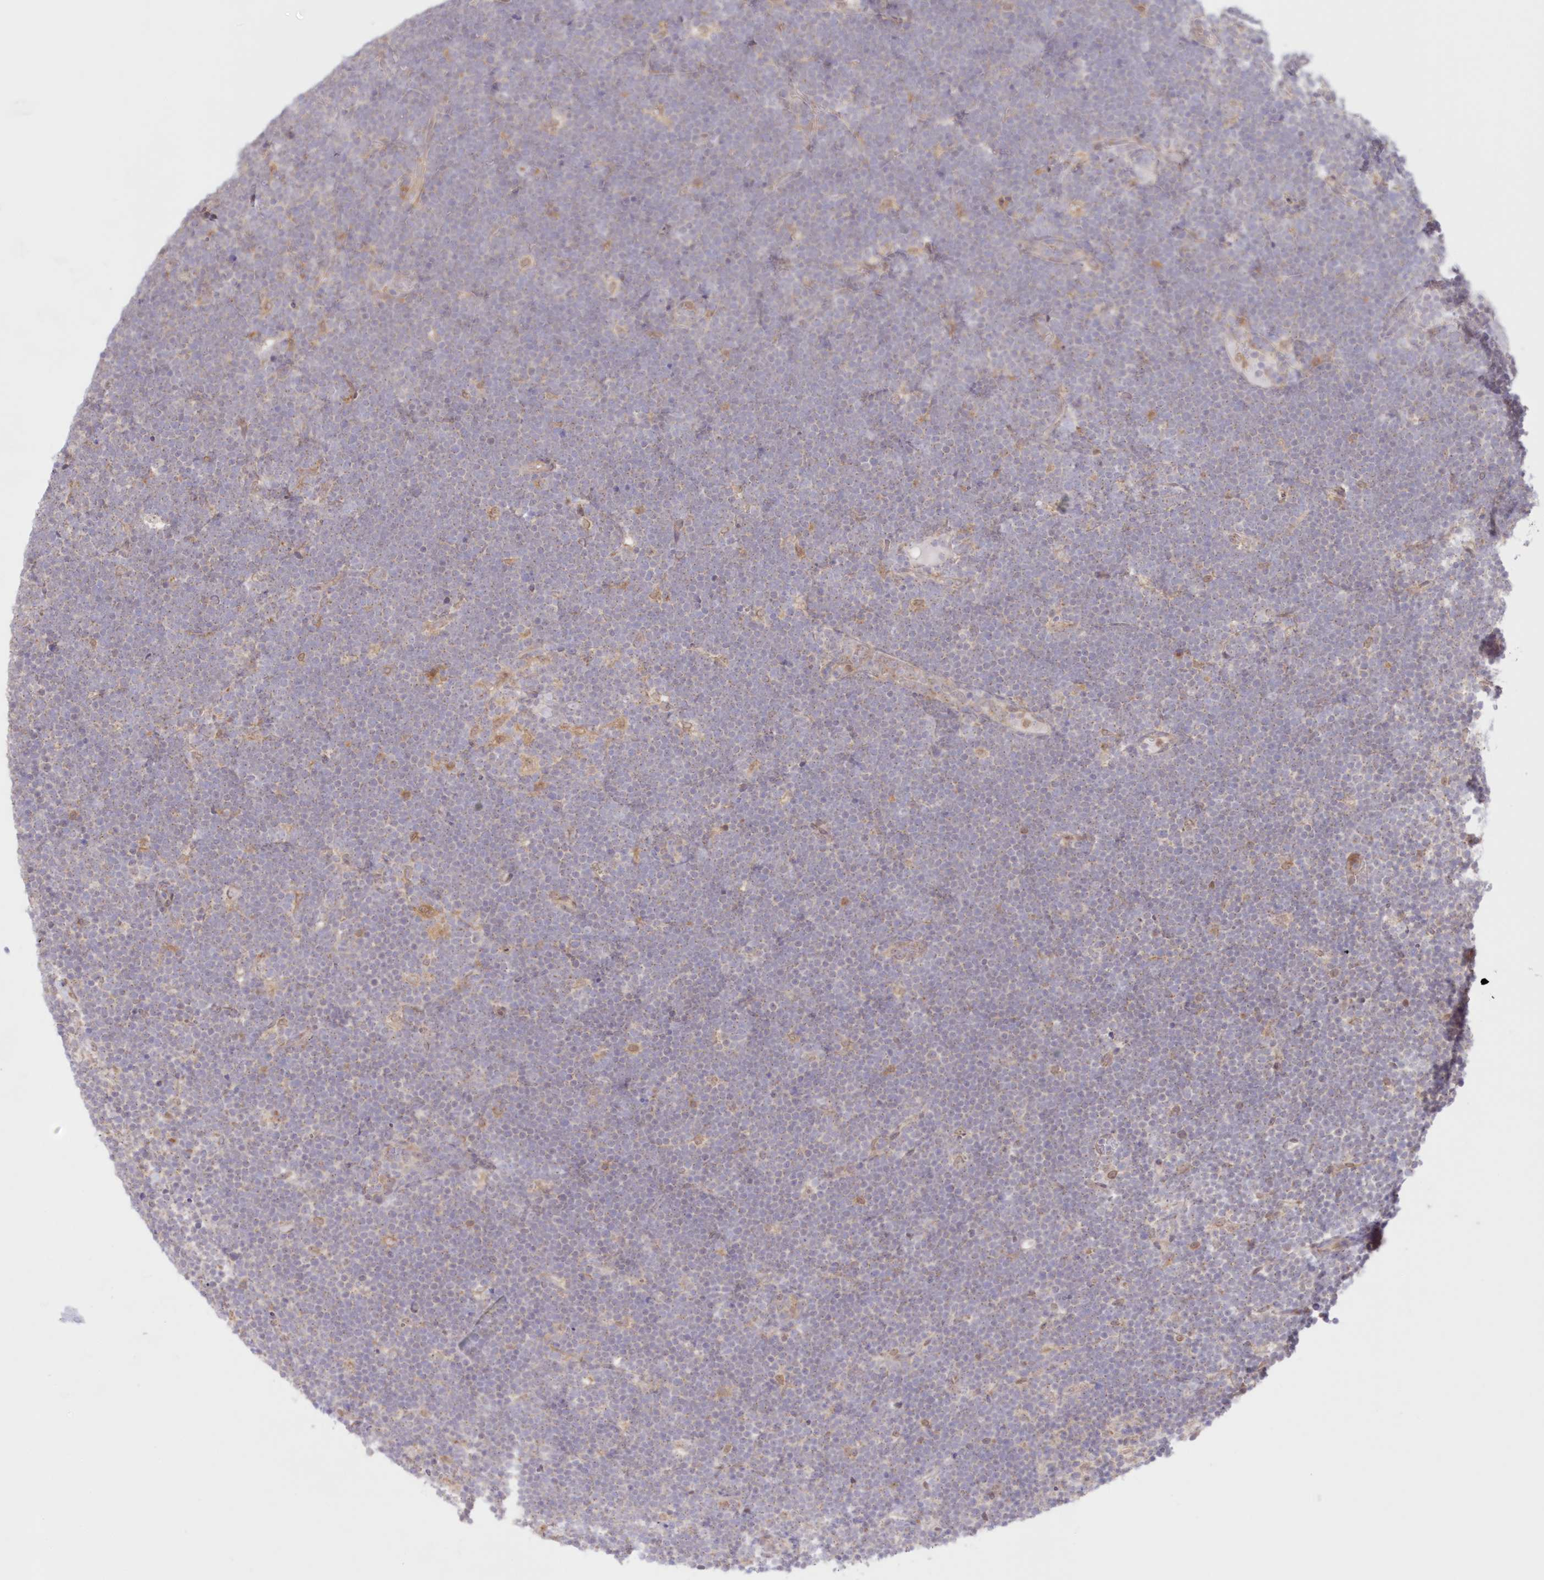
{"staining": {"intensity": "negative", "quantity": "none", "location": "none"}, "tissue": "lymphoma", "cell_type": "Tumor cells", "image_type": "cancer", "snomed": [{"axis": "morphology", "description": "Malignant lymphoma, non-Hodgkin's type, High grade"}, {"axis": "topography", "description": "Lymph node"}], "caption": "Immunohistochemistry (IHC) micrograph of neoplastic tissue: lymphoma stained with DAB (3,3'-diaminobenzidine) reveals no significant protein expression in tumor cells. Brightfield microscopy of immunohistochemistry stained with DAB (3,3'-diaminobenzidine) (brown) and hematoxylin (blue), captured at high magnification.", "gene": "RNPEP", "patient": {"sex": "male", "age": 13}}